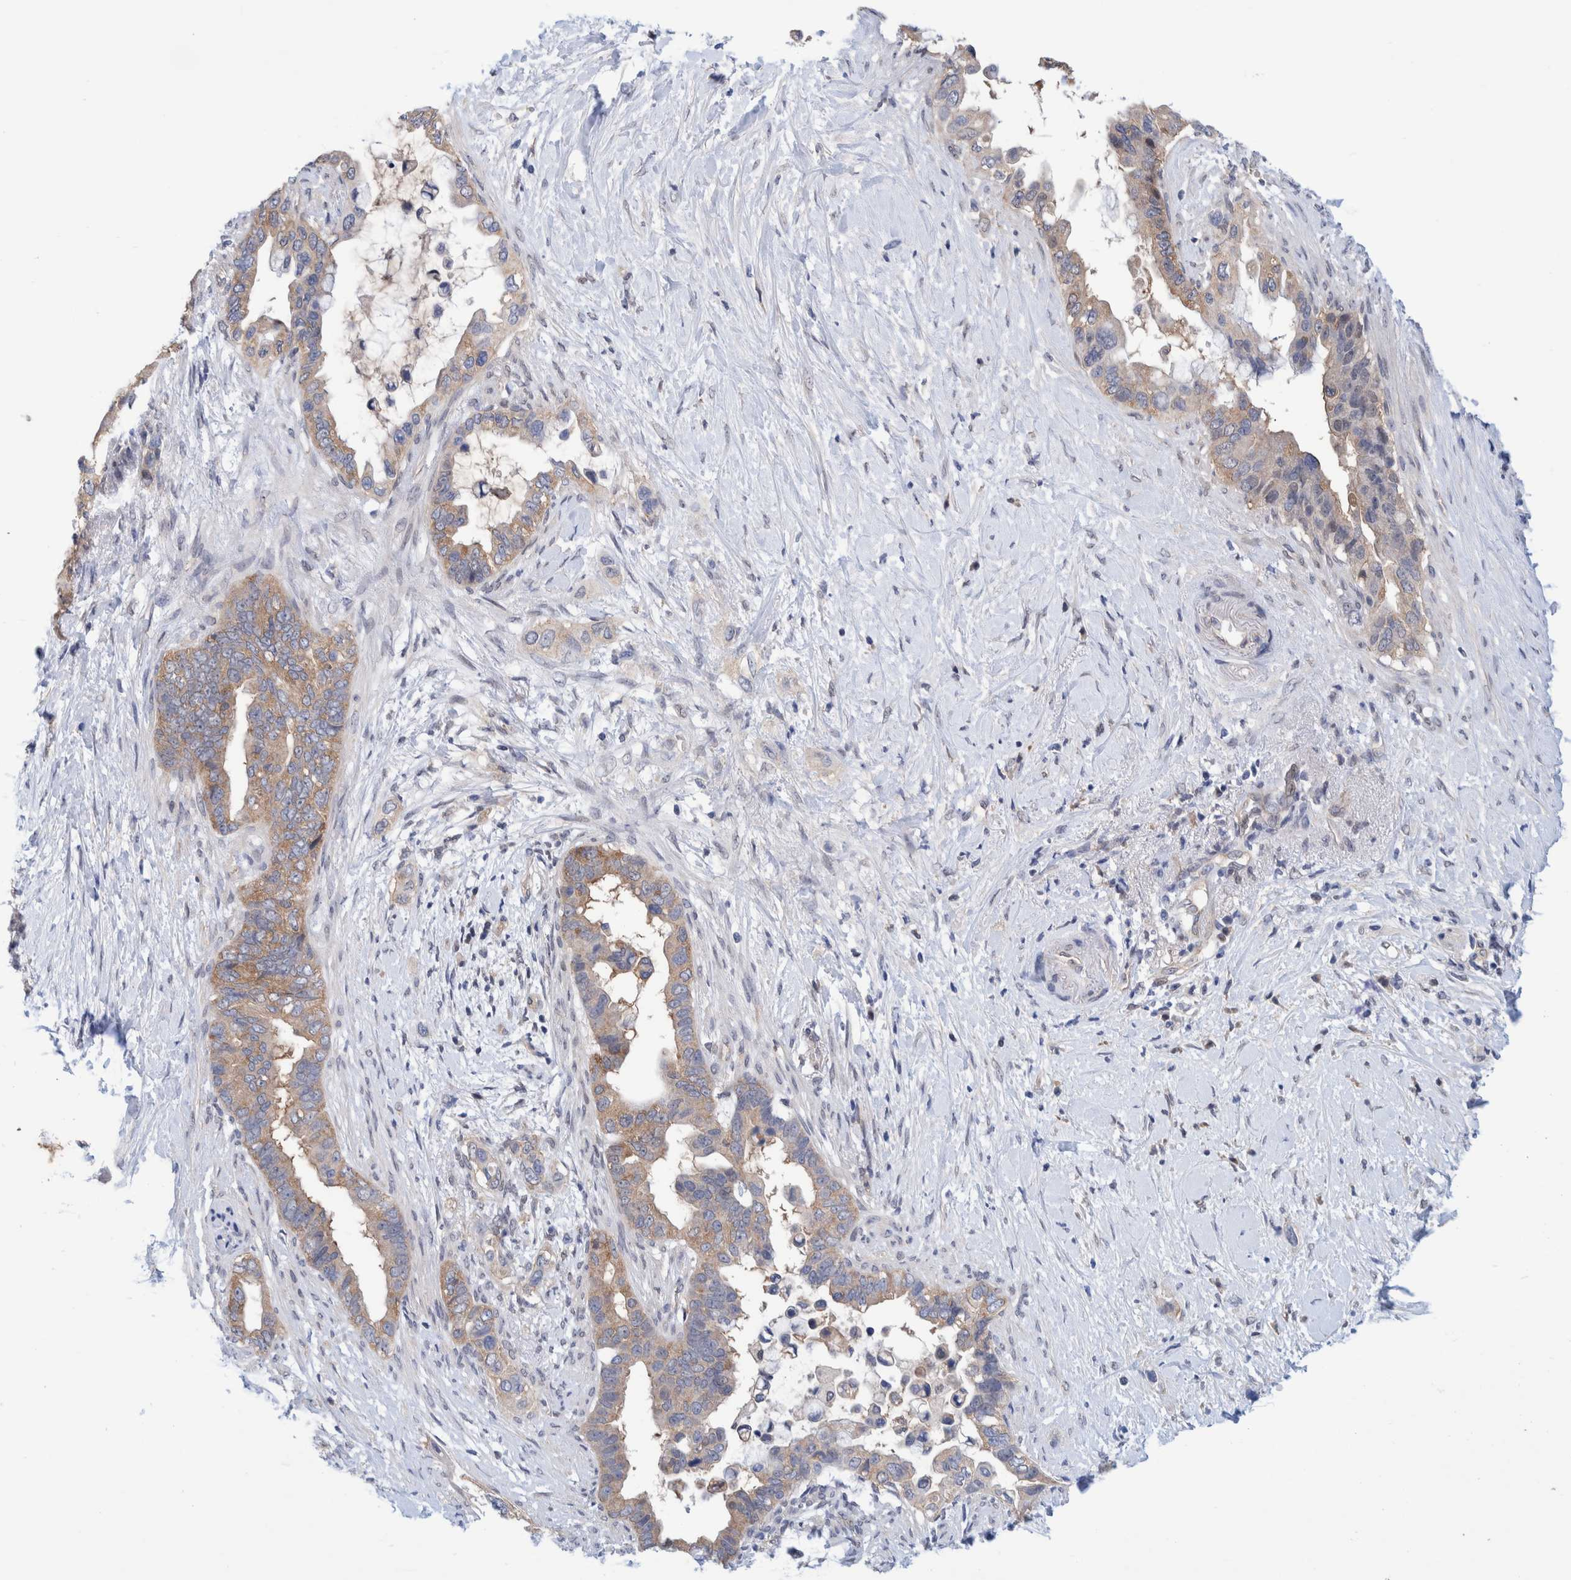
{"staining": {"intensity": "weak", "quantity": ">75%", "location": "cytoplasmic/membranous"}, "tissue": "pancreatic cancer", "cell_type": "Tumor cells", "image_type": "cancer", "snomed": [{"axis": "morphology", "description": "Adenocarcinoma, NOS"}, {"axis": "topography", "description": "Pancreas"}], "caption": "A brown stain shows weak cytoplasmic/membranous staining of a protein in pancreatic cancer tumor cells.", "gene": "PFAS", "patient": {"sex": "female", "age": 56}}